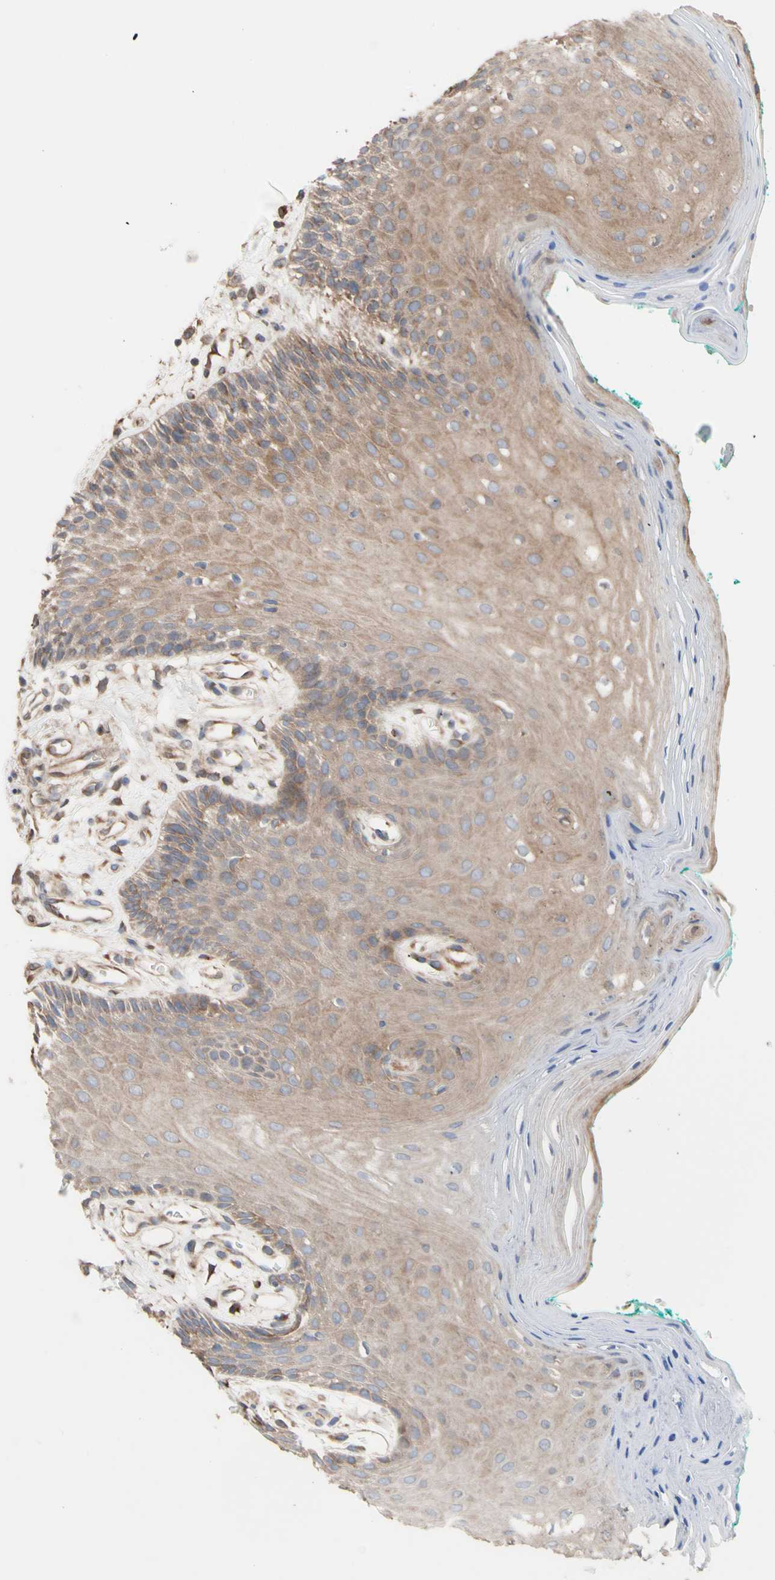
{"staining": {"intensity": "moderate", "quantity": ">75%", "location": "cytoplasmic/membranous"}, "tissue": "oral mucosa", "cell_type": "Squamous epithelial cells", "image_type": "normal", "snomed": [{"axis": "morphology", "description": "Normal tissue, NOS"}, {"axis": "topography", "description": "Skeletal muscle"}, {"axis": "topography", "description": "Oral tissue"}, {"axis": "topography", "description": "Peripheral nerve tissue"}], "caption": "Protein analysis of unremarkable oral mucosa demonstrates moderate cytoplasmic/membranous staining in approximately >75% of squamous epithelial cells.", "gene": "NECTIN3", "patient": {"sex": "female", "age": 84}}